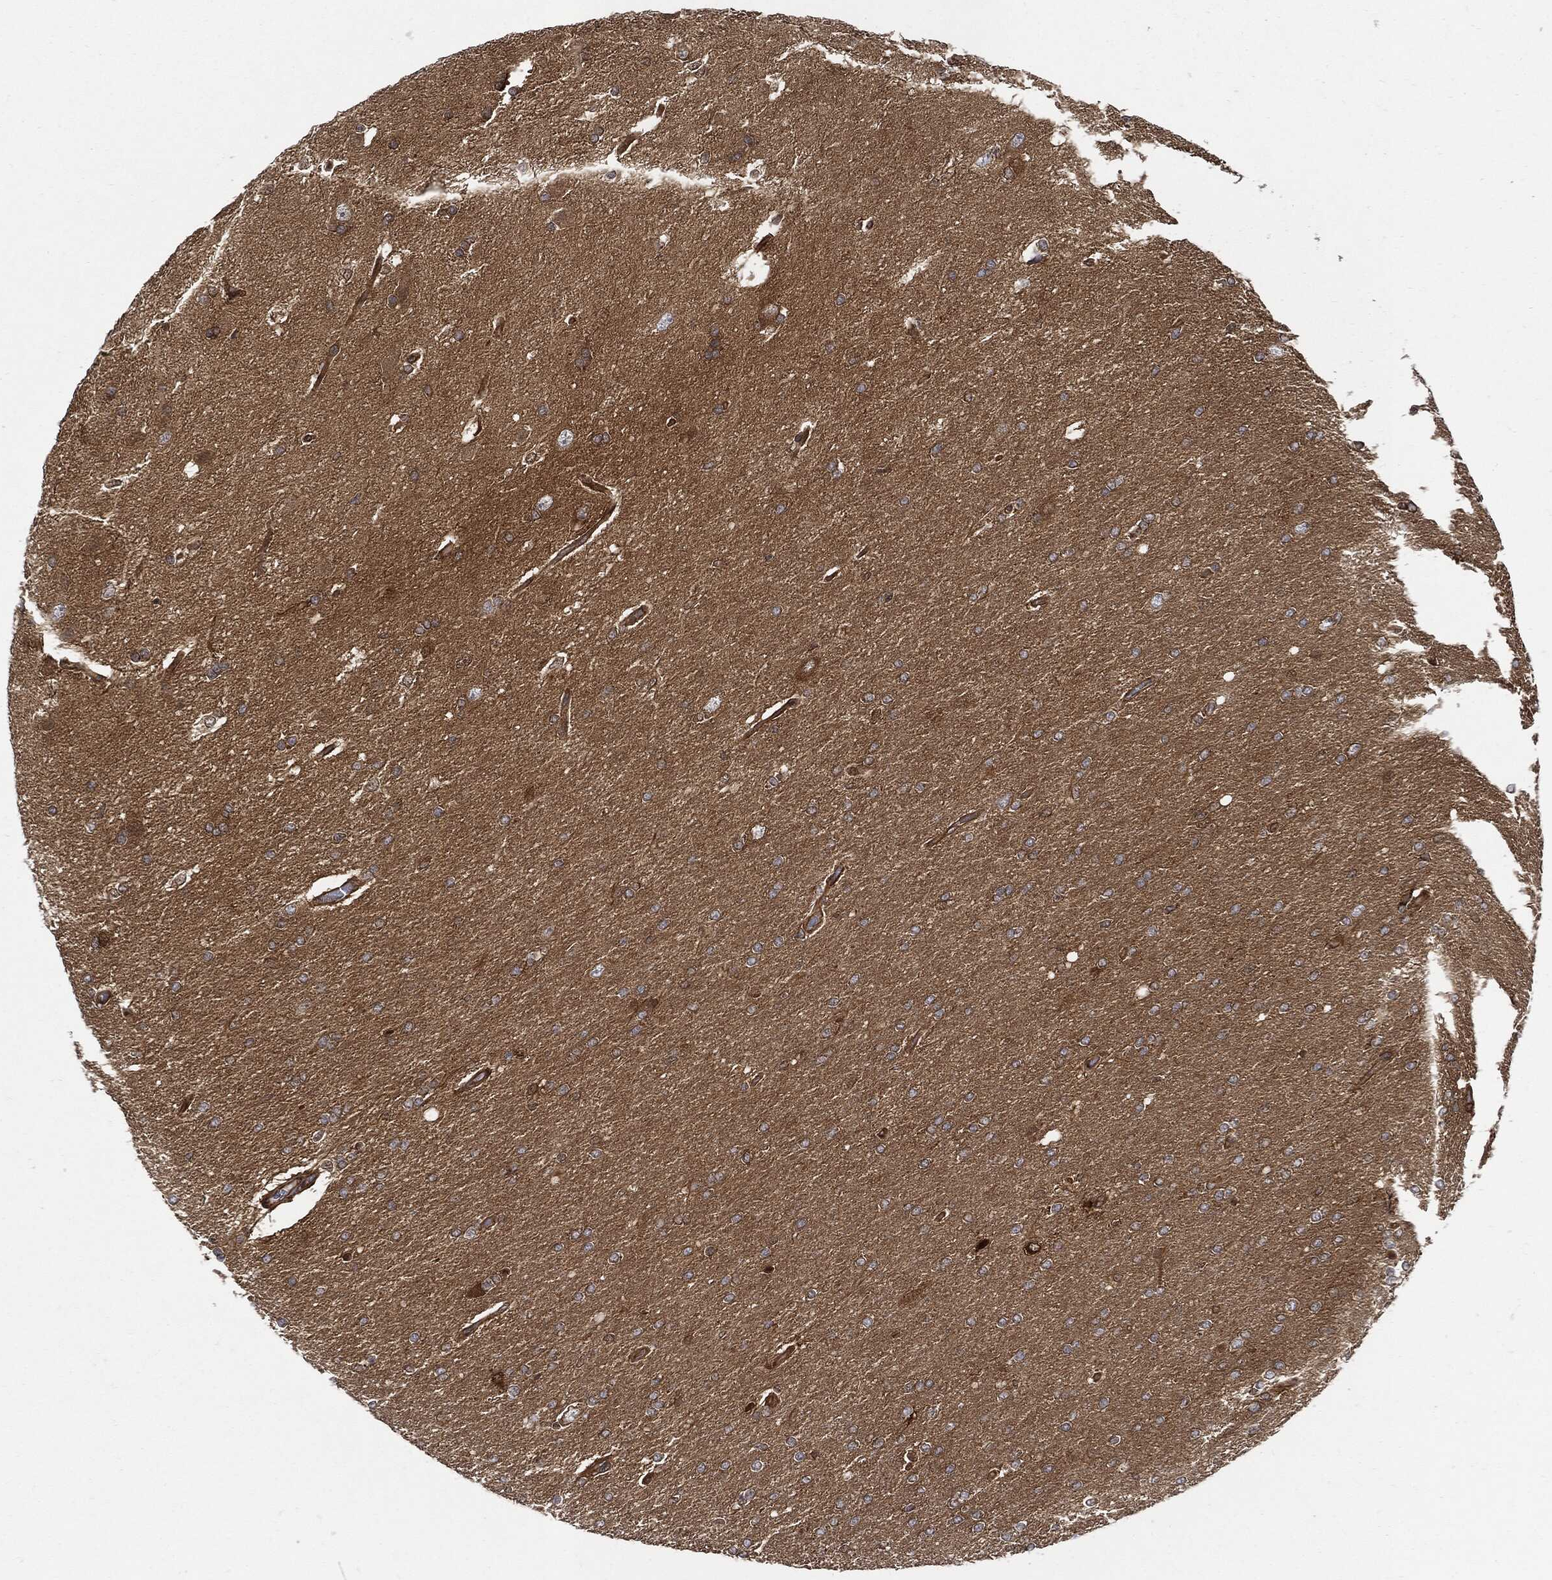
{"staining": {"intensity": "negative", "quantity": "none", "location": "none"}, "tissue": "glioma", "cell_type": "Tumor cells", "image_type": "cancer", "snomed": [{"axis": "morphology", "description": "Glioma, malignant, High grade"}, {"axis": "topography", "description": "Cerebral cortex"}], "caption": "Tumor cells are negative for protein expression in human glioma. The staining was performed using DAB (3,3'-diaminobenzidine) to visualize the protein expression in brown, while the nuclei were stained in blue with hematoxylin (Magnification: 20x).", "gene": "XPNPEP1", "patient": {"sex": "male", "age": 70}}